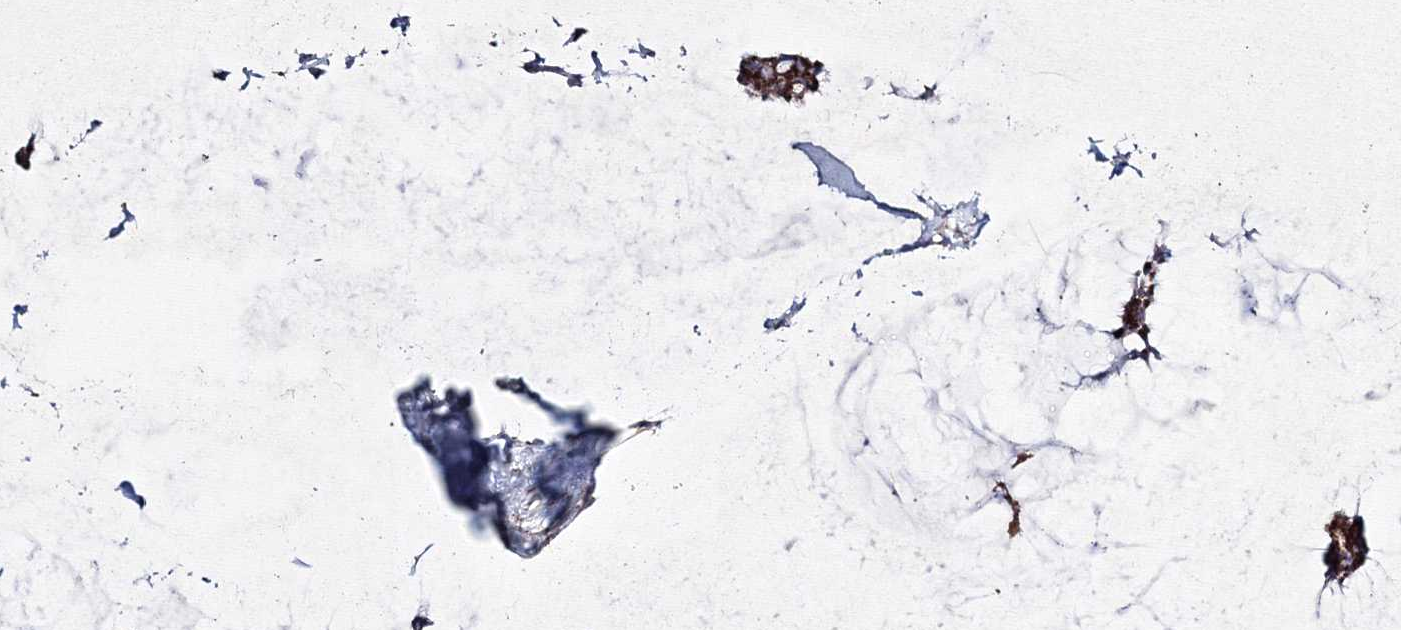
{"staining": {"intensity": "strong", "quantity": ">75%", "location": "cytoplasmic/membranous"}, "tissue": "breast cancer", "cell_type": "Tumor cells", "image_type": "cancer", "snomed": [{"axis": "morphology", "description": "Duct carcinoma"}, {"axis": "topography", "description": "Breast"}], "caption": "Protein staining by IHC shows strong cytoplasmic/membranous positivity in about >75% of tumor cells in breast cancer (intraductal carcinoma).", "gene": "IGSF9", "patient": {"sex": "female", "age": 93}}